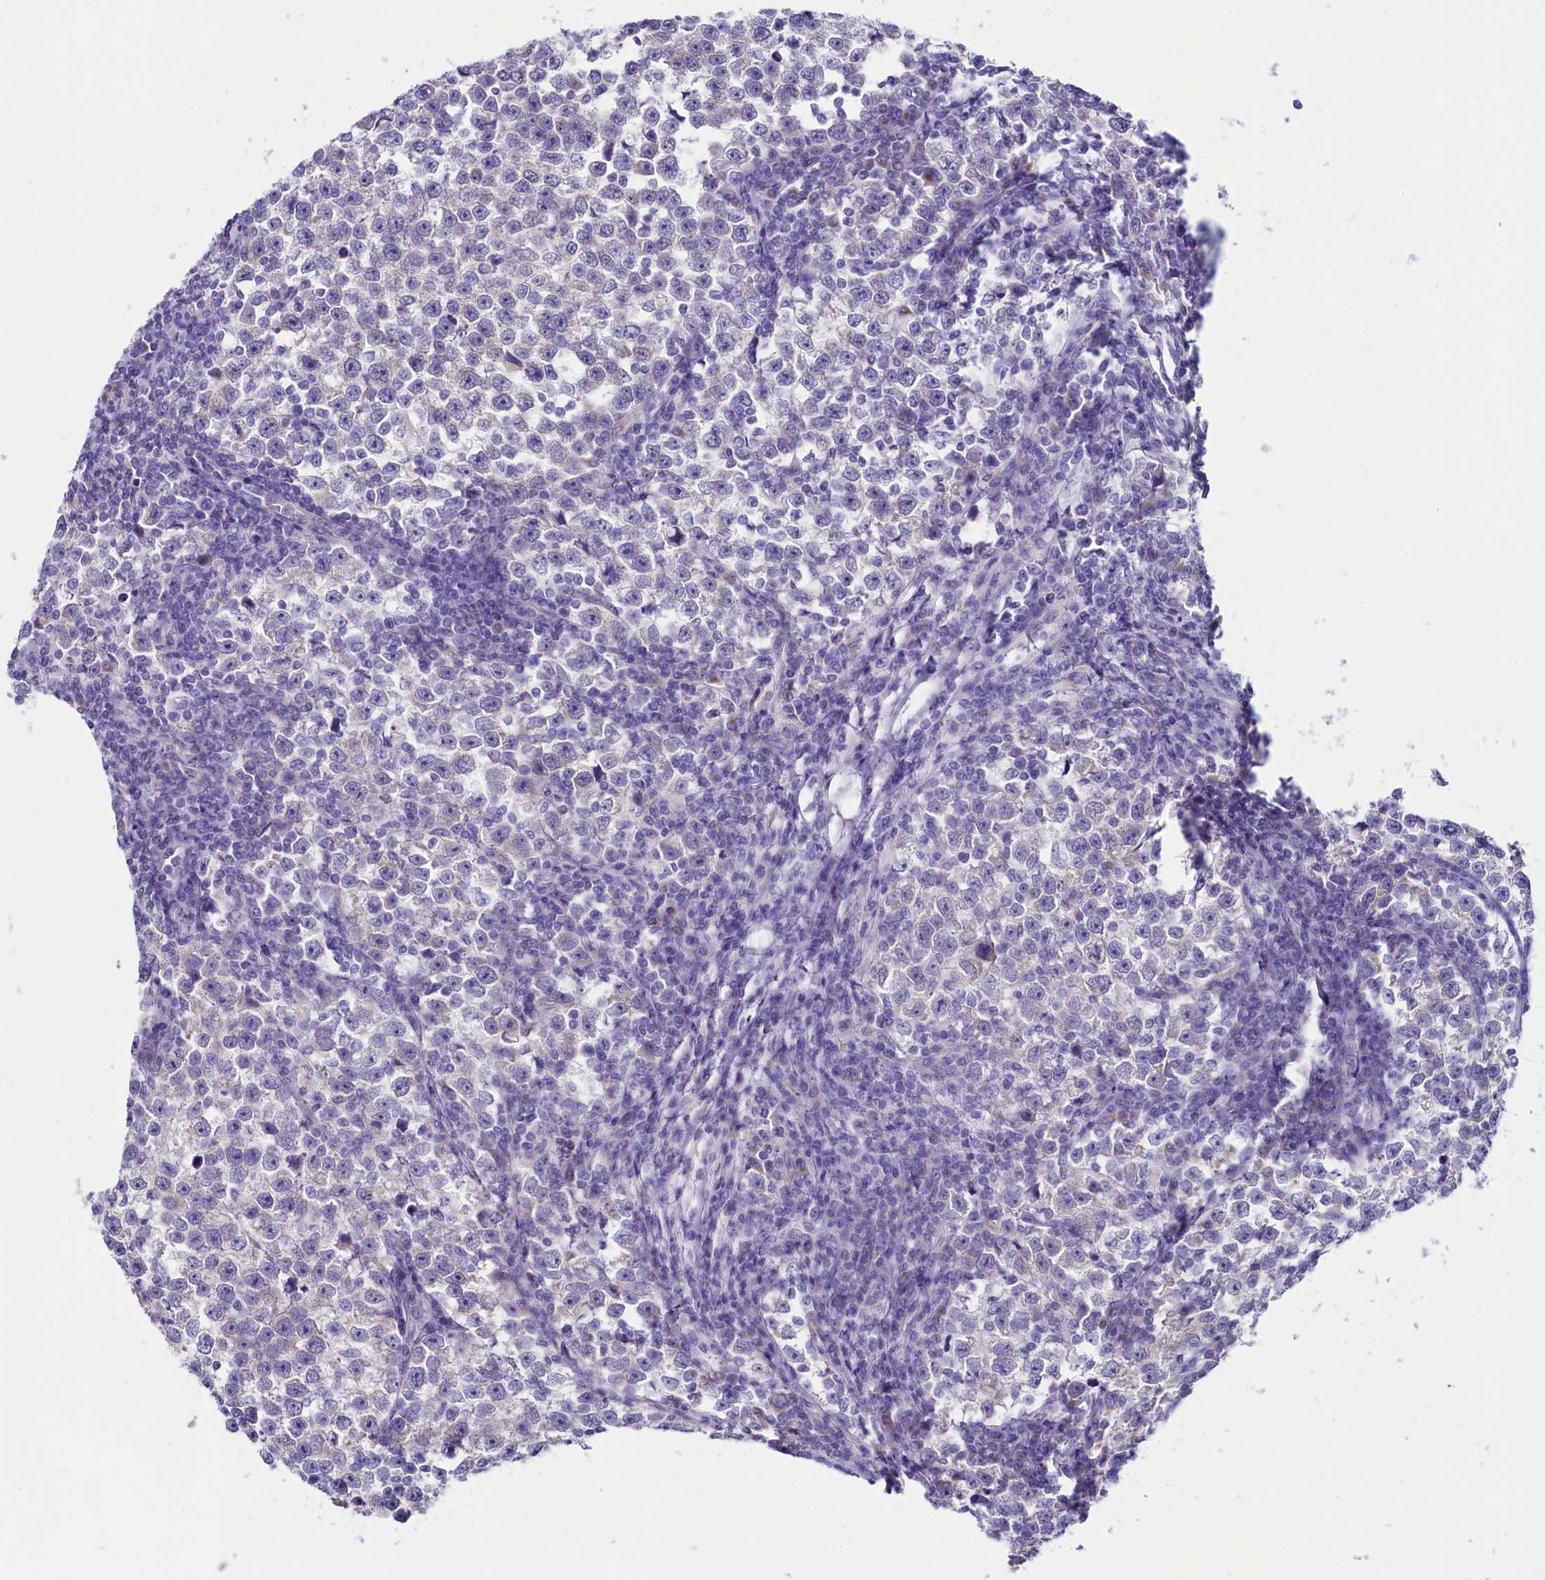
{"staining": {"intensity": "negative", "quantity": "none", "location": "none"}, "tissue": "testis cancer", "cell_type": "Tumor cells", "image_type": "cancer", "snomed": [{"axis": "morphology", "description": "Normal tissue, NOS"}, {"axis": "morphology", "description": "Seminoma, NOS"}, {"axis": "topography", "description": "Testis"}], "caption": "Tumor cells show no significant staining in seminoma (testis). (IHC, brightfield microscopy, high magnification).", "gene": "SKA3", "patient": {"sex": "male", "age": 43}}